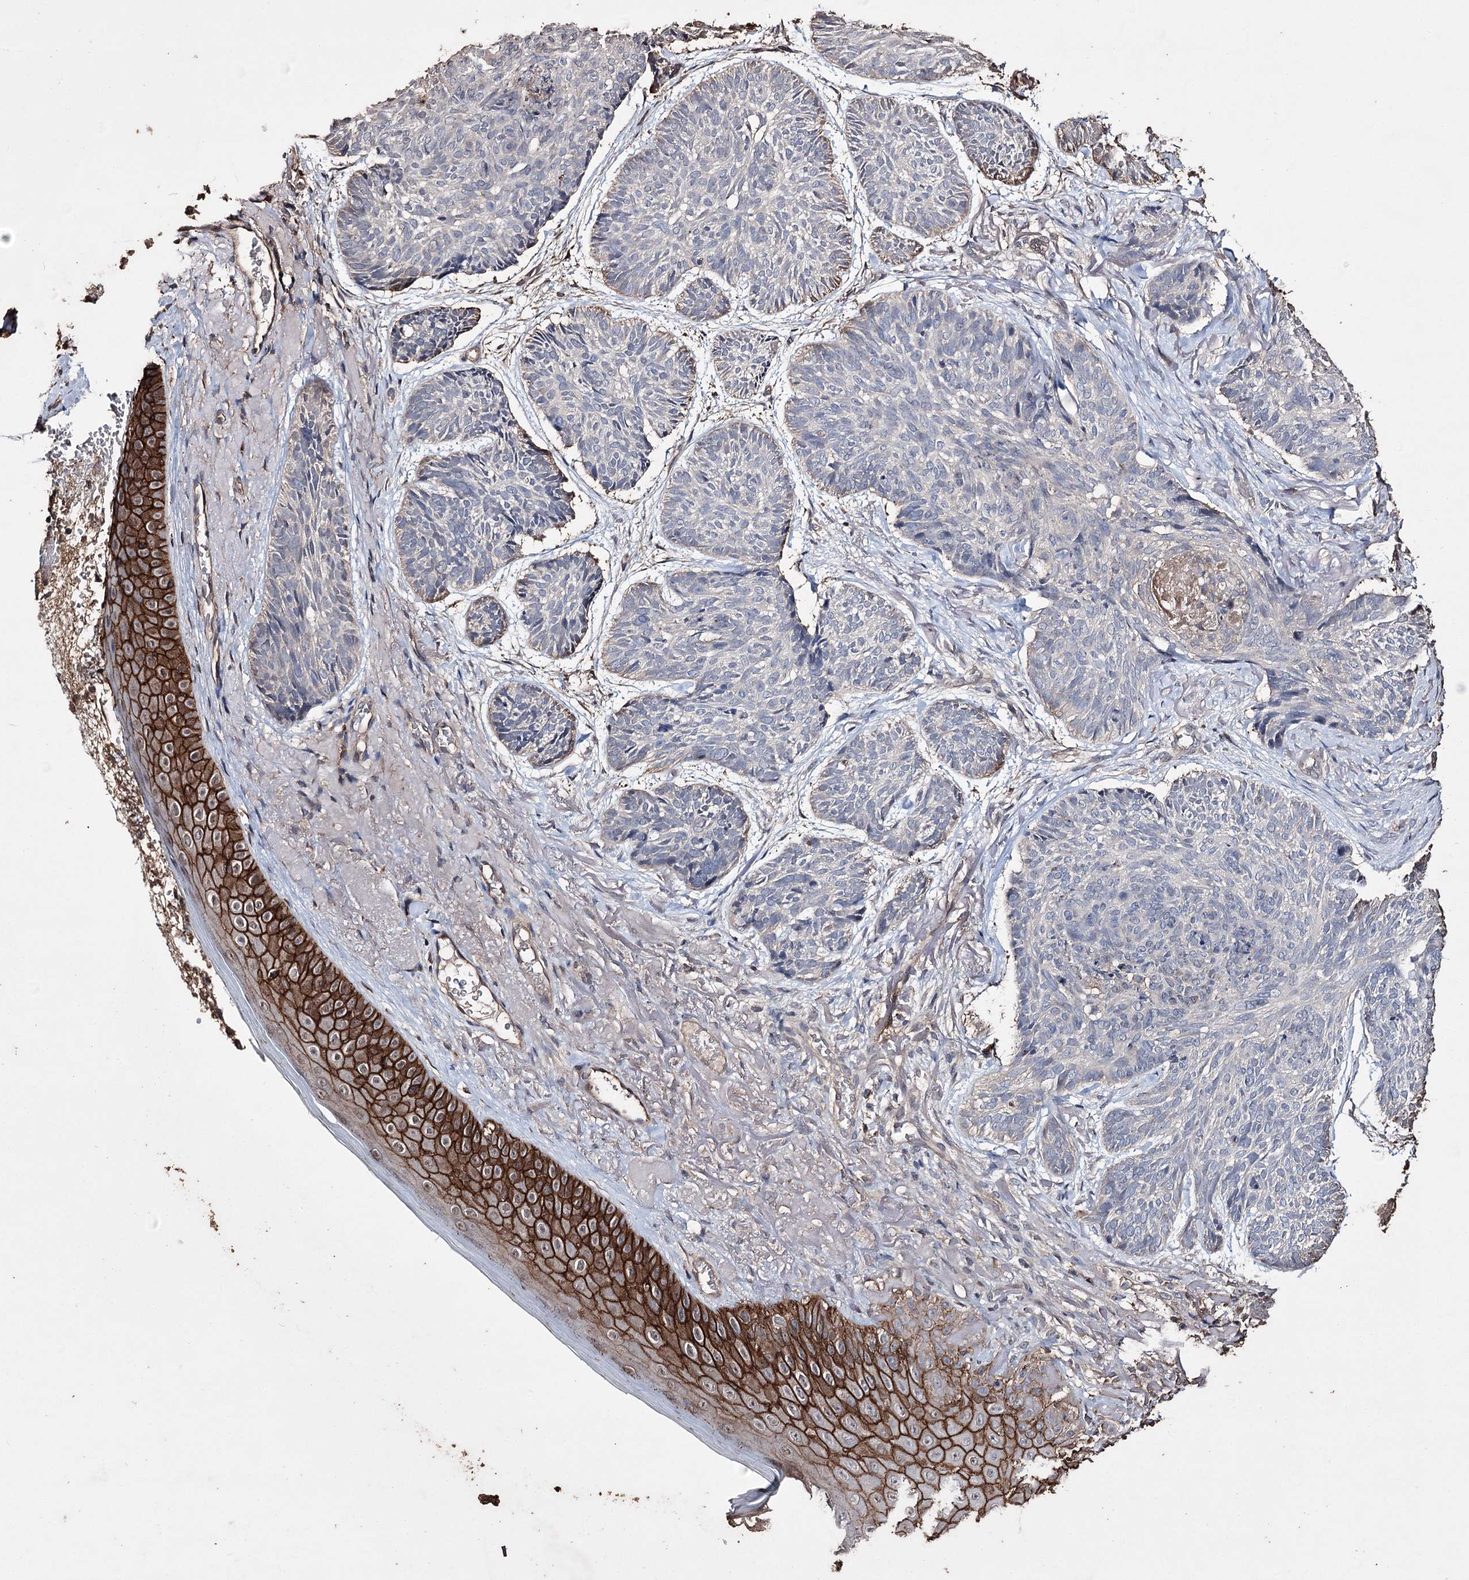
{"staining": {"intensity": "negative", "quantity": "none", "location": "none"}, "tissue": "skin cancer", "cell_type": "Tumor cells", "image_type": "cancer", "snomed": [{"axis": "morphology", "description": "Normal tissue, NOS"}, {"axis": "morphology", "description": "Basal cell carcinoma"}, {"axis": "topography", "description": "Skin"}], "caption": "Immunohistochemical staining of skin cancer shows no significant positivity in tumor cells.", "gene": "ZNF662", "patient": {"sex": "male", "age": 66}}